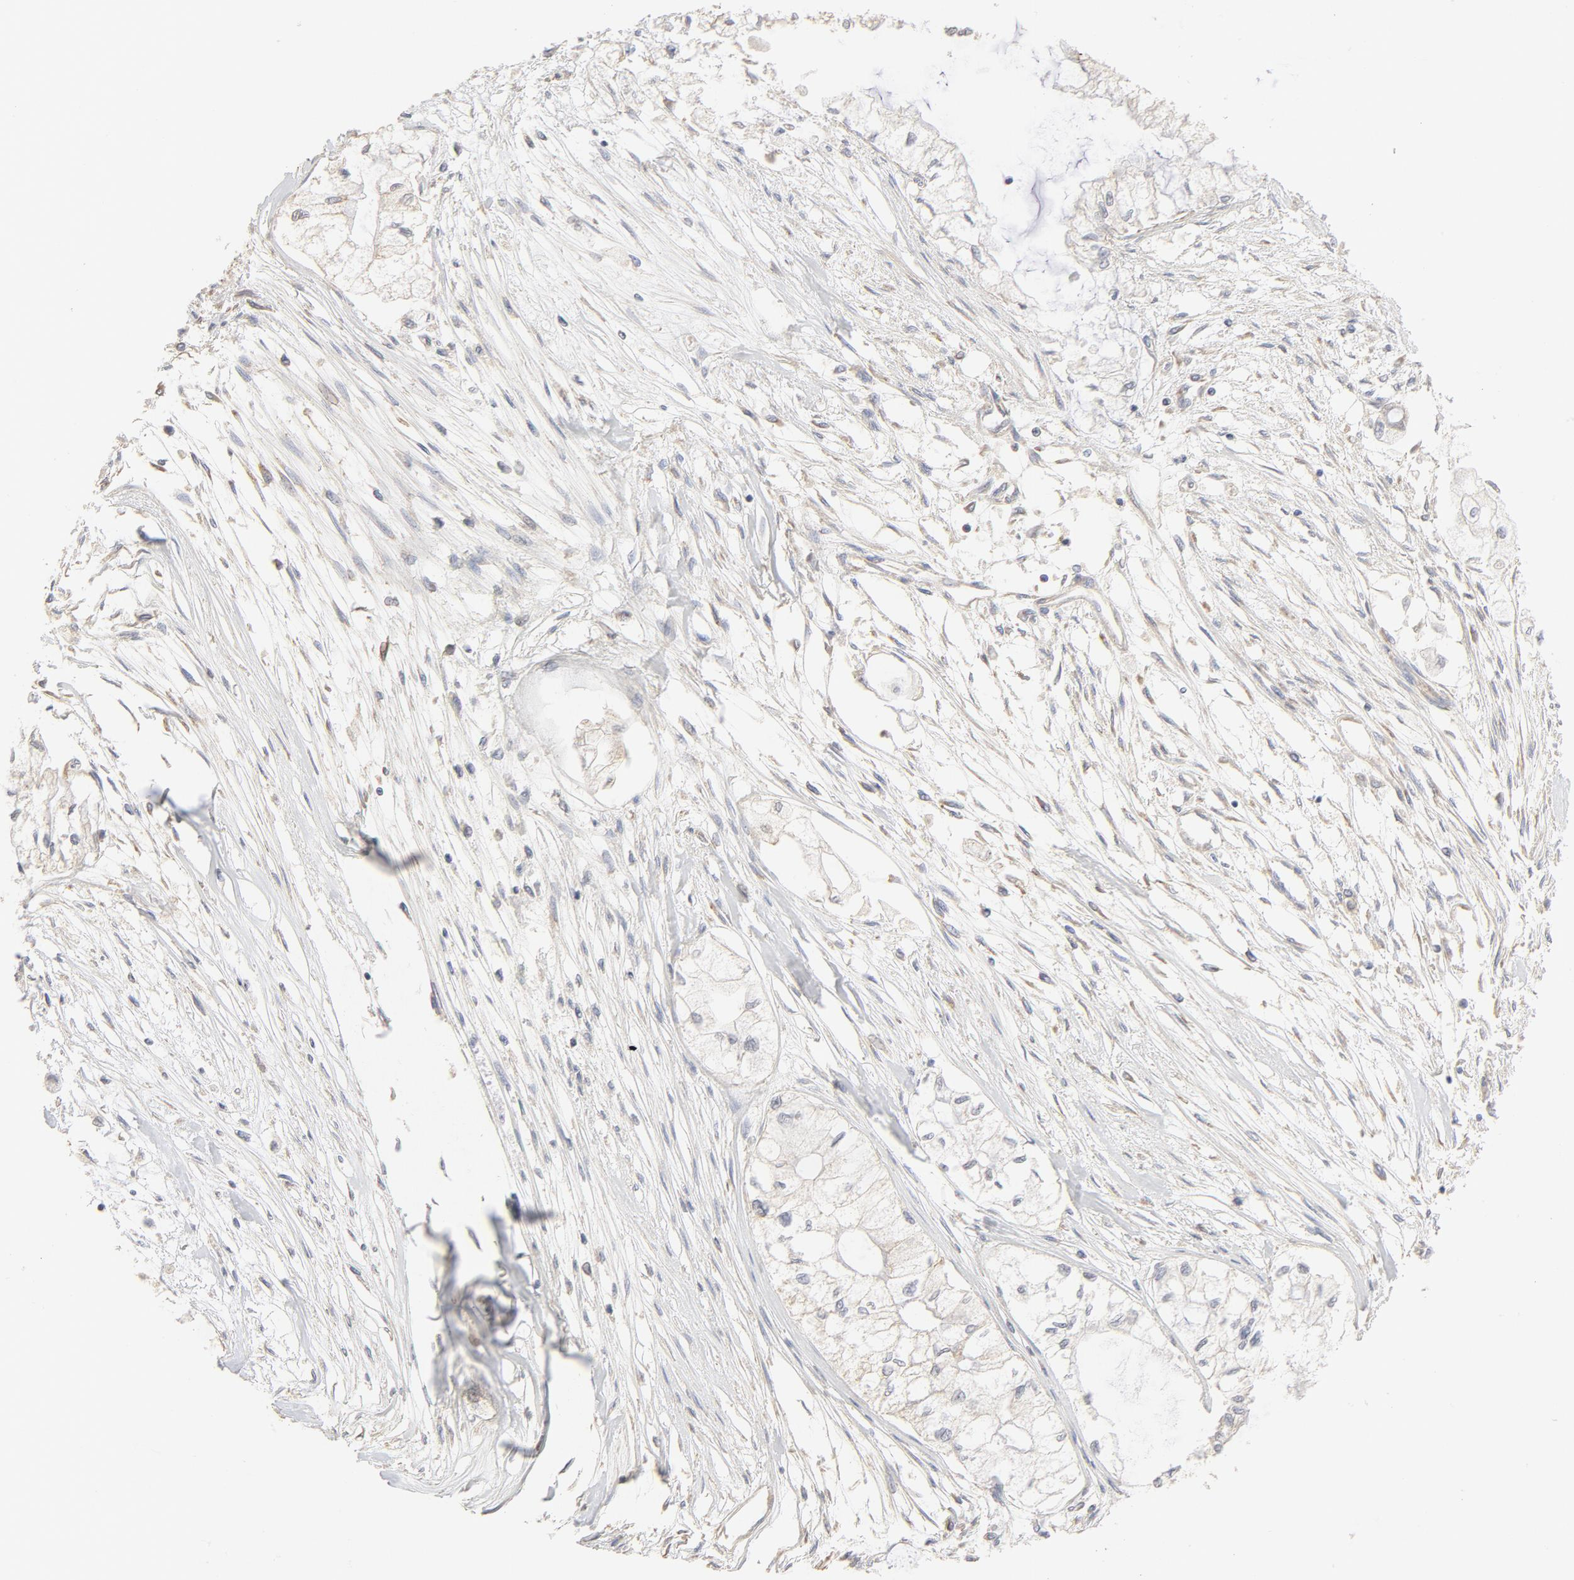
{"staining": {"intensity": "negative", "quantity": "none", "location": "none"}, "tissue": "pancreatic cancer", "cell_type": "Tumor cells", "image_type": "cancer", "snomed": [{"axis": "morphology", "description": "Adenocarcinoma, NOS"}, {"axis": "topography", "description": "Pancreas"}], "caption": "This is an IHC photomicrograph of human pancreatic cancer (adenocarcinoma). There is no staining in tumor cells.", "gene": "FCGBP", "patient": {"sex": "male", "age": 79}}